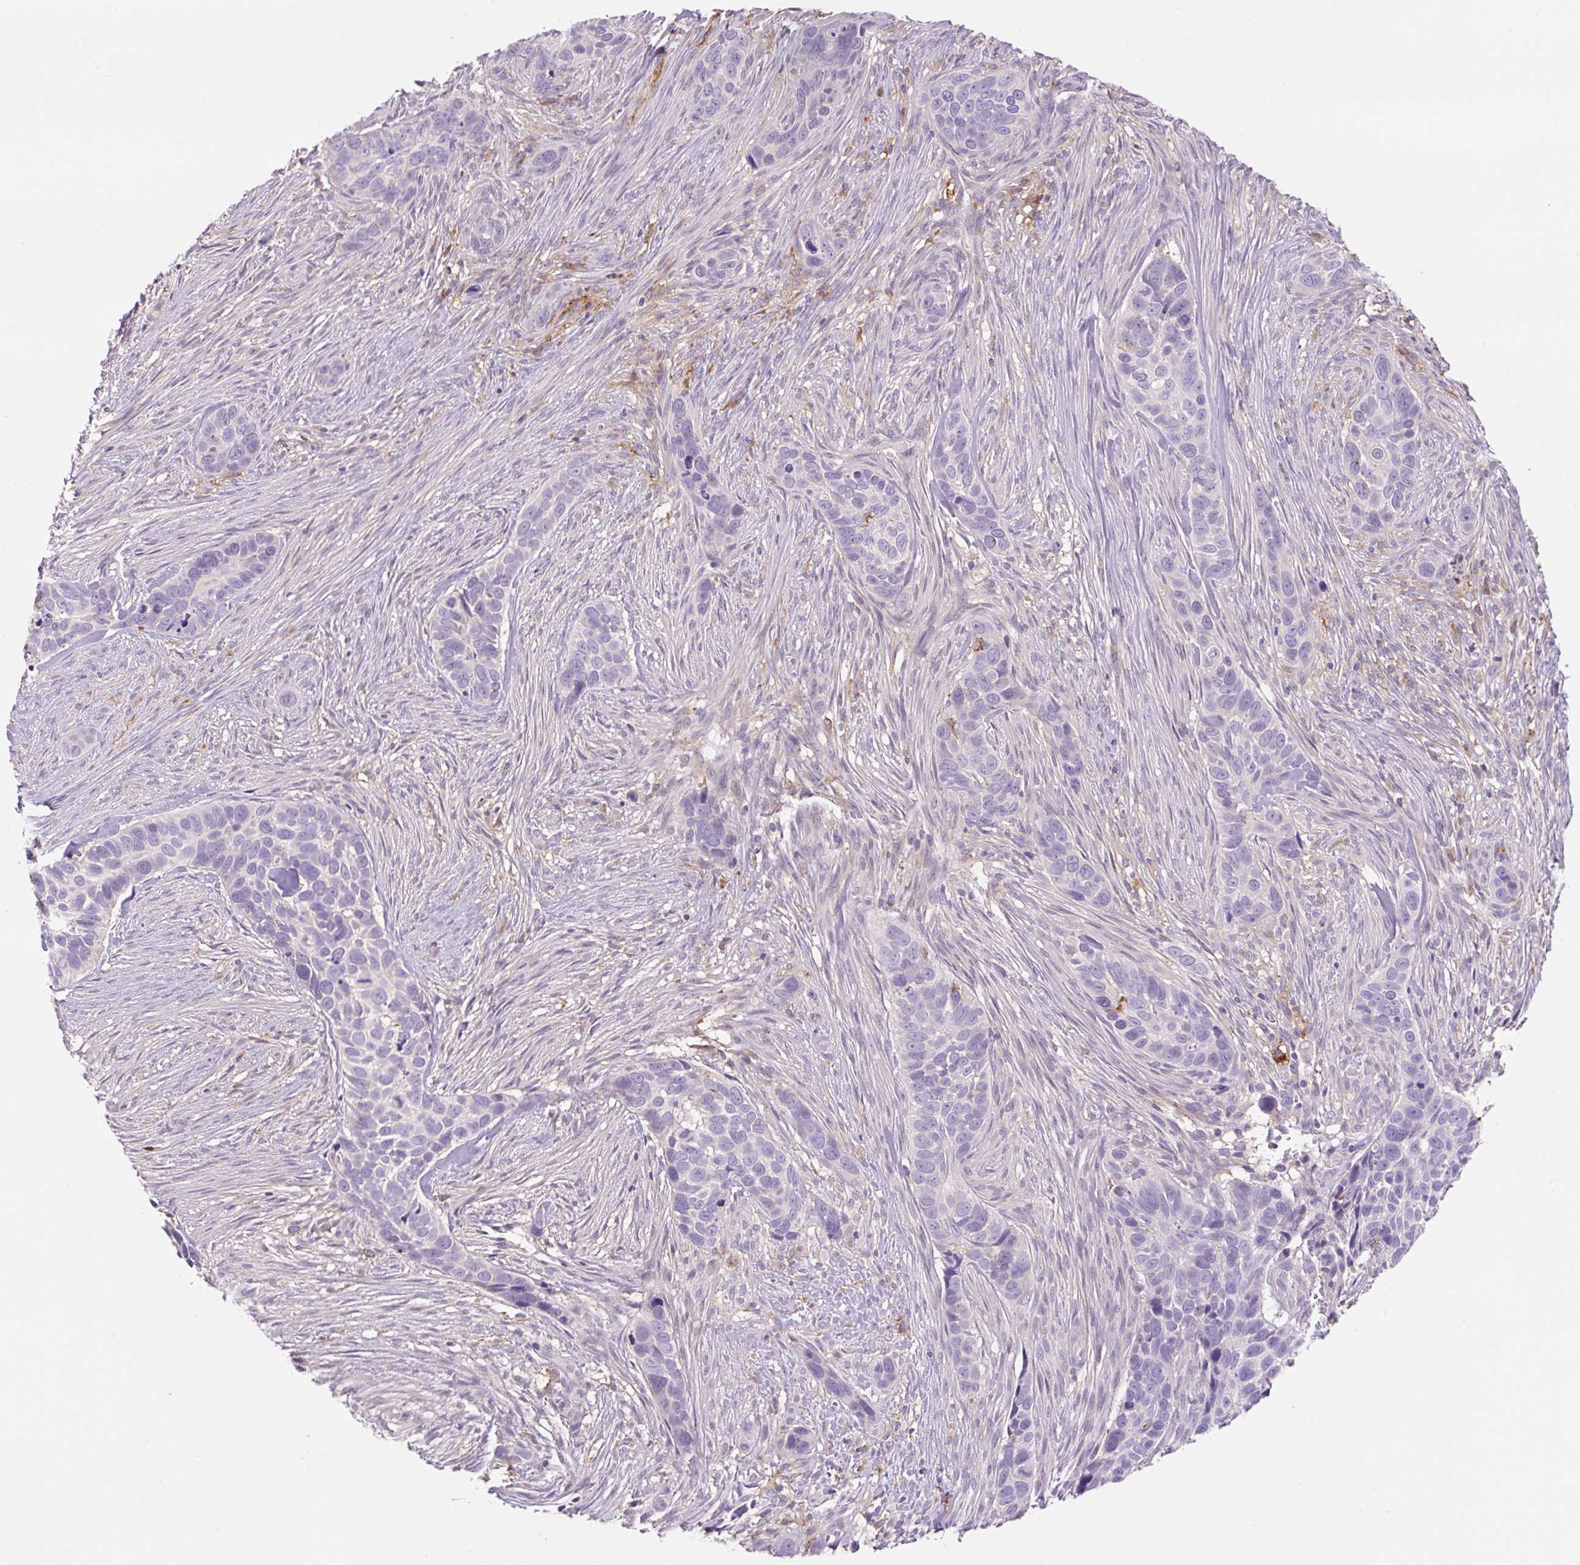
{"staining": {"intensity": "negative", "quantity": "none", "location": "none"}, "tissue": "skin cancer", "cell_type": "Tumor cells", "image_type": "cancer", "snomed": [{"axis": "morphology", "description": "Basal cell carcinoma"}, {"axis": "topography", "description": "Skin"}], "caption": "A high-resolution histopathology image shows IHC staining of basal cell carcinoma (skin), which reveals no significant positivity in tumor cells.", "gene": "TDRD15", "patient": {"sex": "female", "age": 82}}